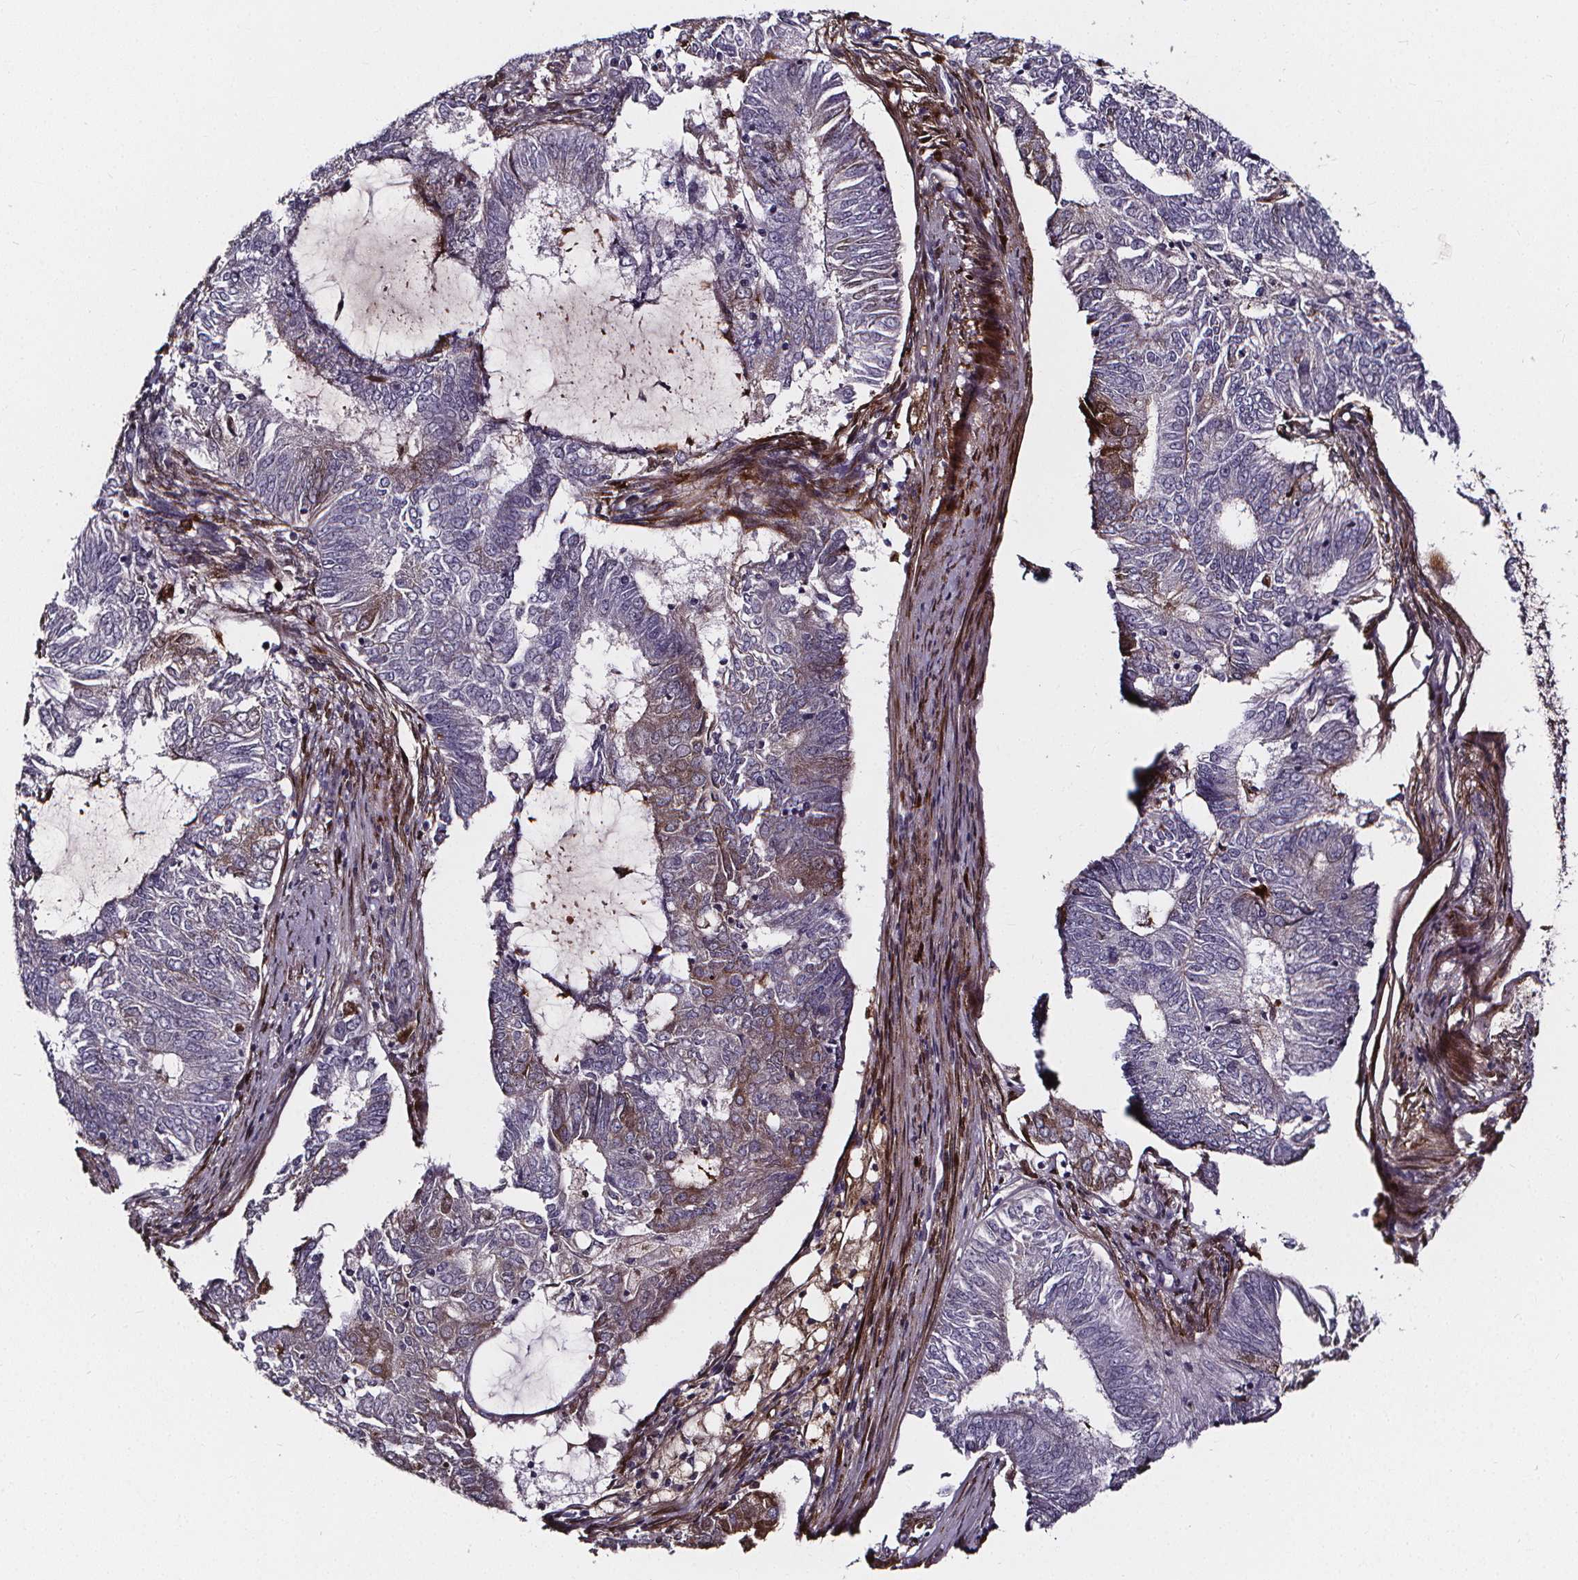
{"staining": {"intensity": "negative", "quantity": "none", "location": "none"}, "tissue": "endometrial cancer", "cell_type": "Tumor cells", "image_type": "cancer", "snomed": [{"axis": "morphology", "description": "Adenocarcinoma, NOS"}, {"axis": "topography", "description": "Endometrium"}], "caption": "This is an IHC micrograph of adenocarcinoma (endometrial). There is no positivity in tumor cells.", "gene": "AEBP1", "patient": {"sex": "female", "age": 62}}